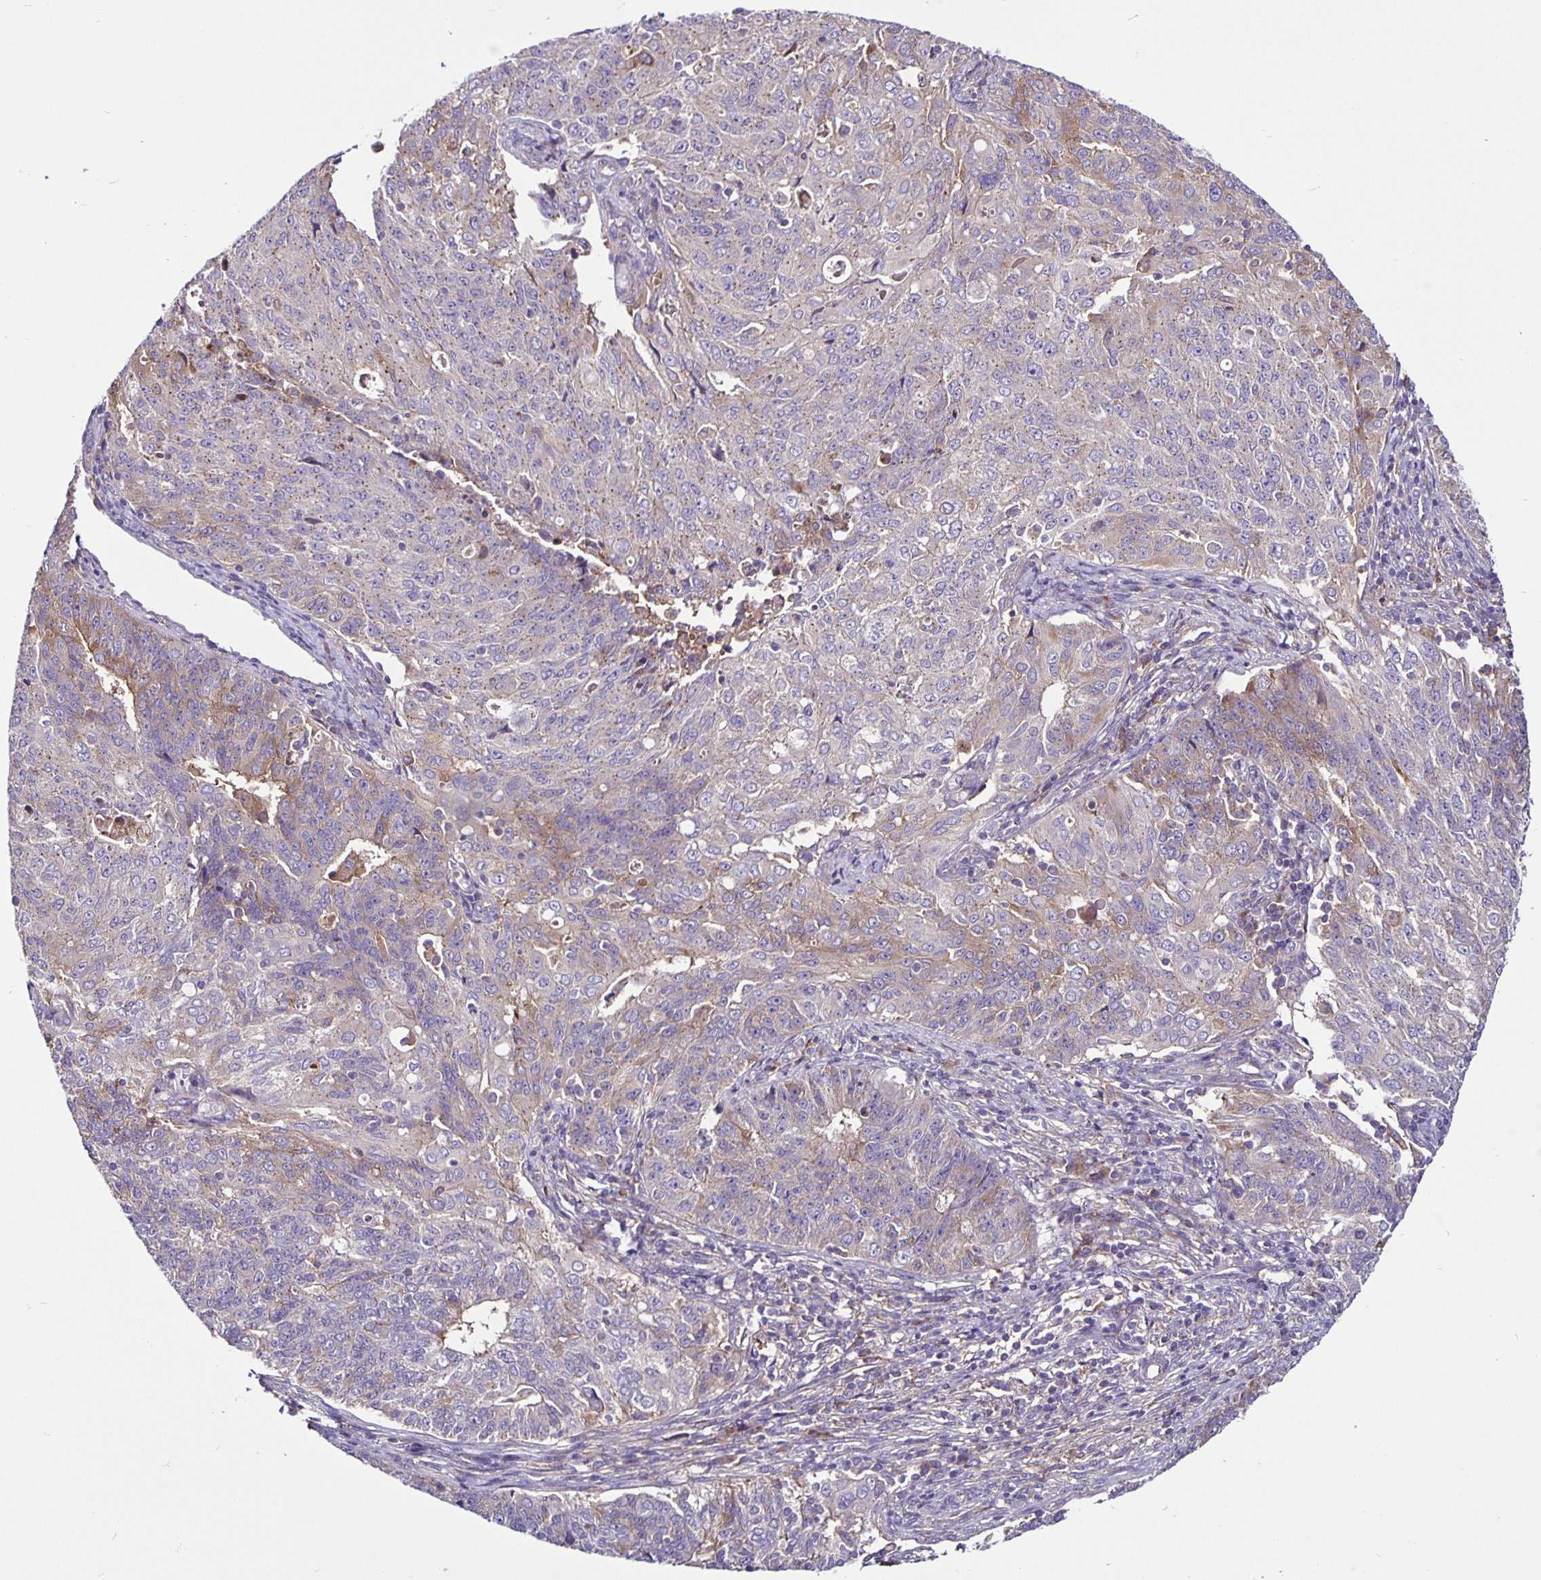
{"staining": {"intensity": "weak", "quantity": "25%-75%", "location": "cytoplasmic/membranous"}, "tissue": "endometrial cancer", "cell_type": "Tumor cells", "image_type": "cancer", "snomed": [{"axis": "morphology", "description": "Adenocarcinoma, NOS"}, {"axis": "topography", "description": "Endometrium"}], "caption": "A photomicrograph of human endometrial cancer (adenocarcinoma) stained for a protein exhibits weak cytoplasmic/membranous brown staining in tumor cells. The protein is stained brown, and the nuclei are stained in blue (DAB IHC with brightfield microscopy, high magnification).", "gene": "SNX5", "patient": {"sex": "female", "age": 43}}